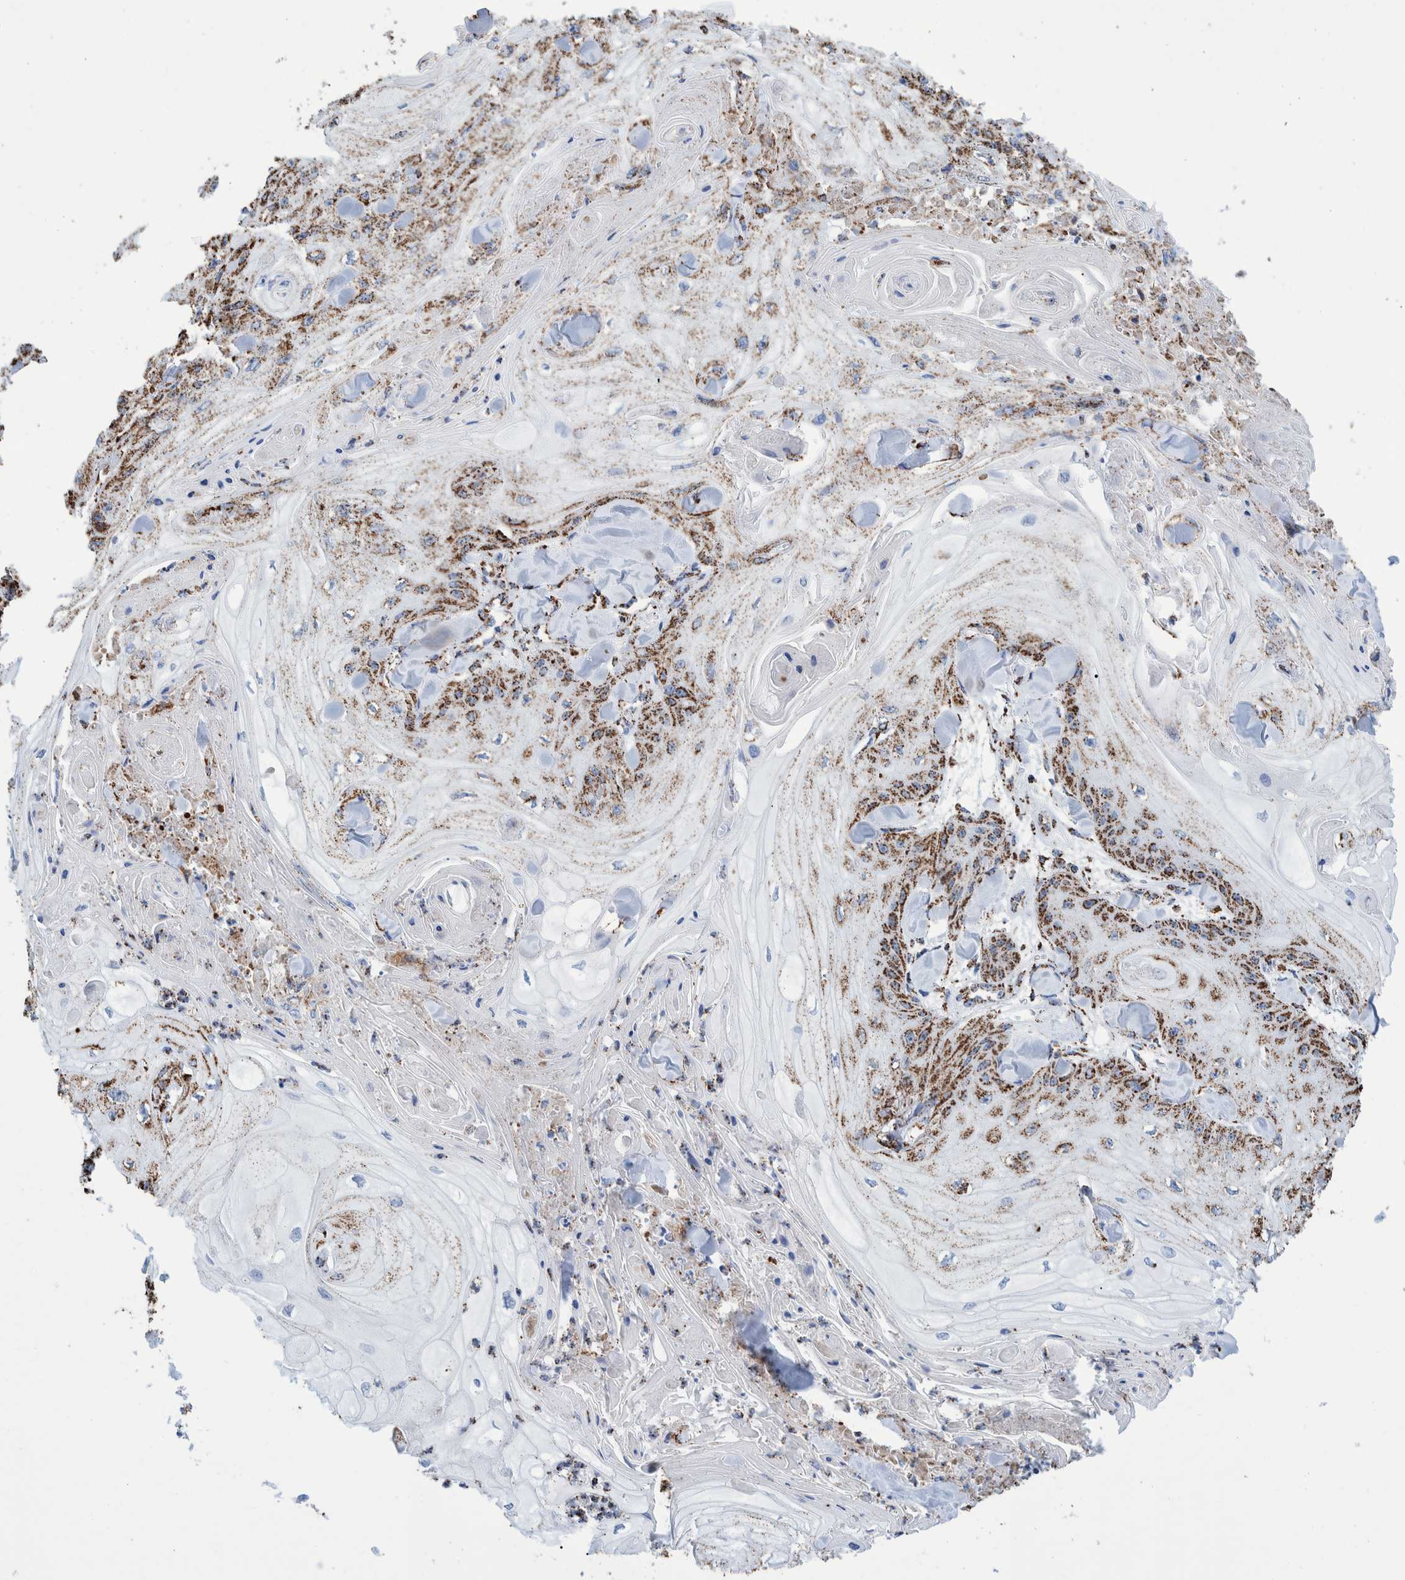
{"staining": {"intensity": "strong", "quantity": "25%-75%", "location": "cytoplasmic/membranous"}, "tissue": "skin cancer", "cell_type": "Tumor cells", "image_type": "cancer", "snomed": [{"axis": "morphology", "description": "Squamous cell carcinoma, NOS"}, {"axis": "topography", "description": "Skin"}], "caption": "Approximately 25%-75% of tumor cells in human skin cancer (squamous cell carcinoma) demonstrate strong cytoplasmic/membranous protein expression as visualized by brown immunohistochemical staining.", "gene": "VPS26C", "patient": {"sex": "male", "age": 74}}